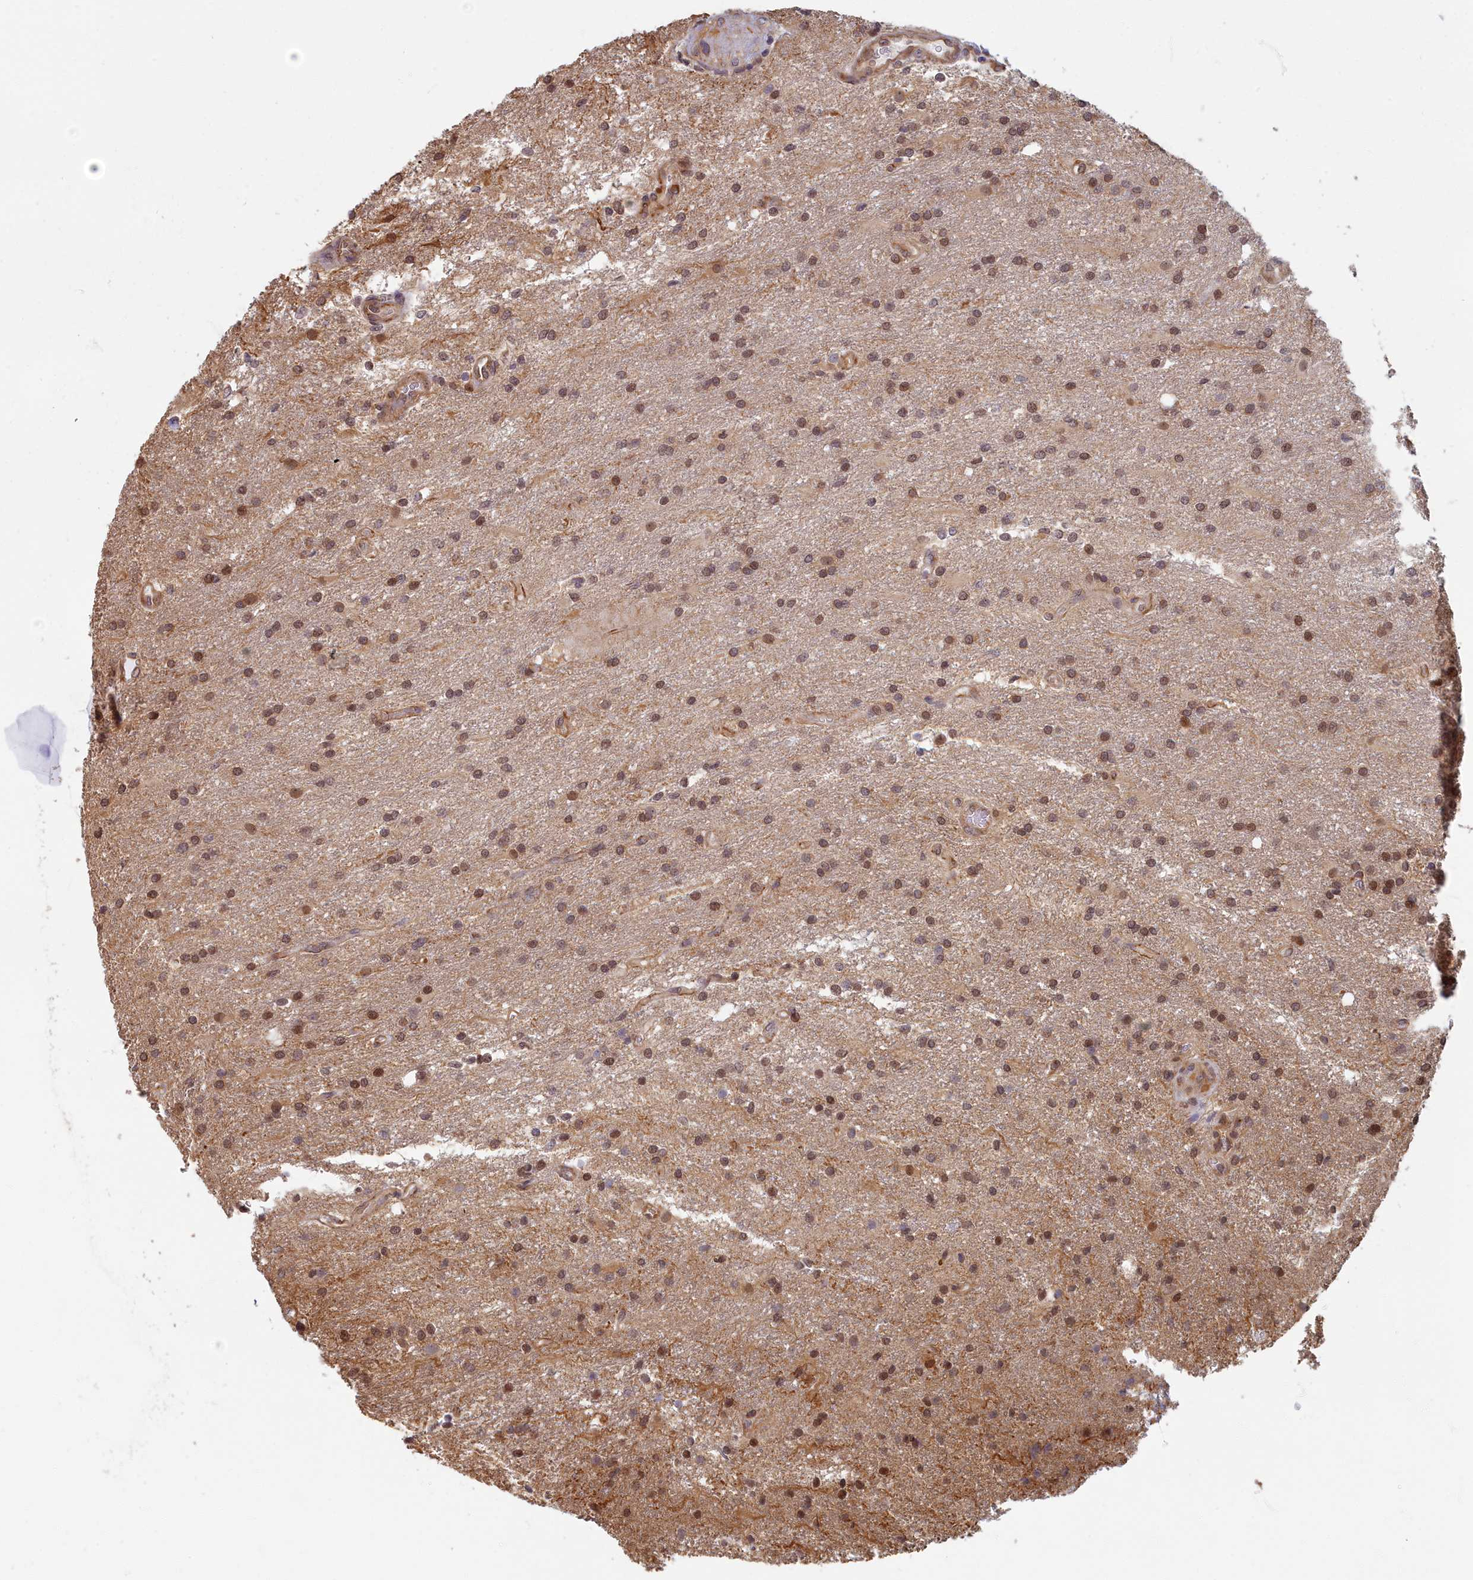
{"staining": {"intensity": "moderate", "quantity": ">75%", "location": "nuclear"}, "tissue": "glioma", "cell_type": "Tumor cells", "image_type": "cancer", "snomed": [{"axis": "morphology", "description": "Glioma, malignant, Low grade"}, {"axis": "topography", "description": "Brain"}], "caption": "Brown immunohistochemical staining in human glioma shows moderate nuclear positivity in about >75% of tumor cells. Ihc stains the protein in brown and the nuclei are stained blue.", "gene": "MAK16", "patient": {"sex": "male", "age": 66}}